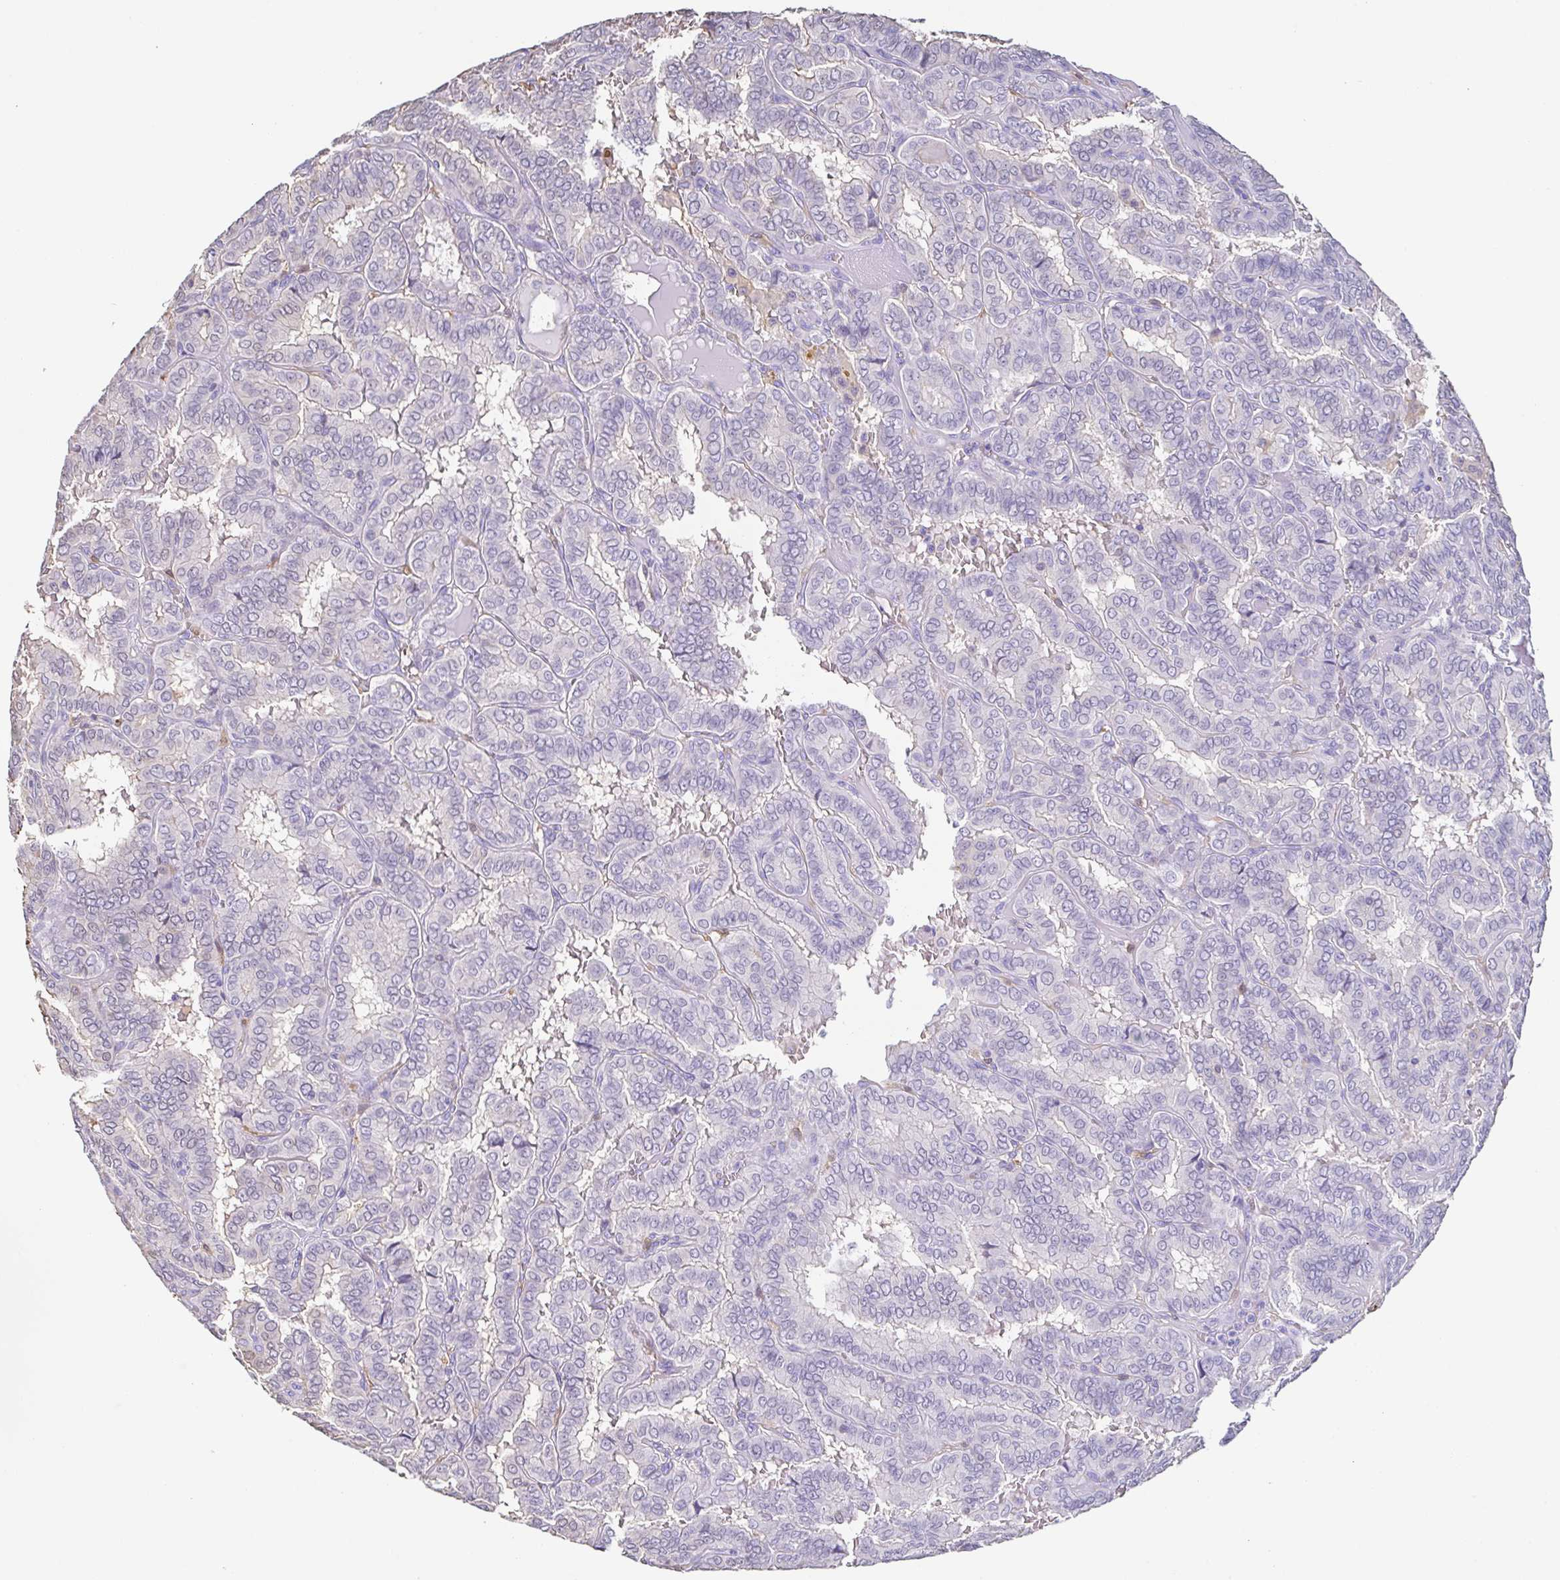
{"staining": {"intensity": "negative", "quantity": "none", "location": "none"}, "tissue": "thyroid cancer", "cell_type": "Tumor cells", "image_type": "cancer", "snomed": [{"axis": "morphology", "description": "Papillary adenocarcinoma, NOS"}, {"axis": "topography", "description": "Thyroid gland"}], "caption": "An image of thyroid cancer (papillary adenocarcinoma) stained for a protein exhibits no brown staining in tumor cells.", "gene": "ANXA10", "patient": {"sex": "female", "age": 46}}